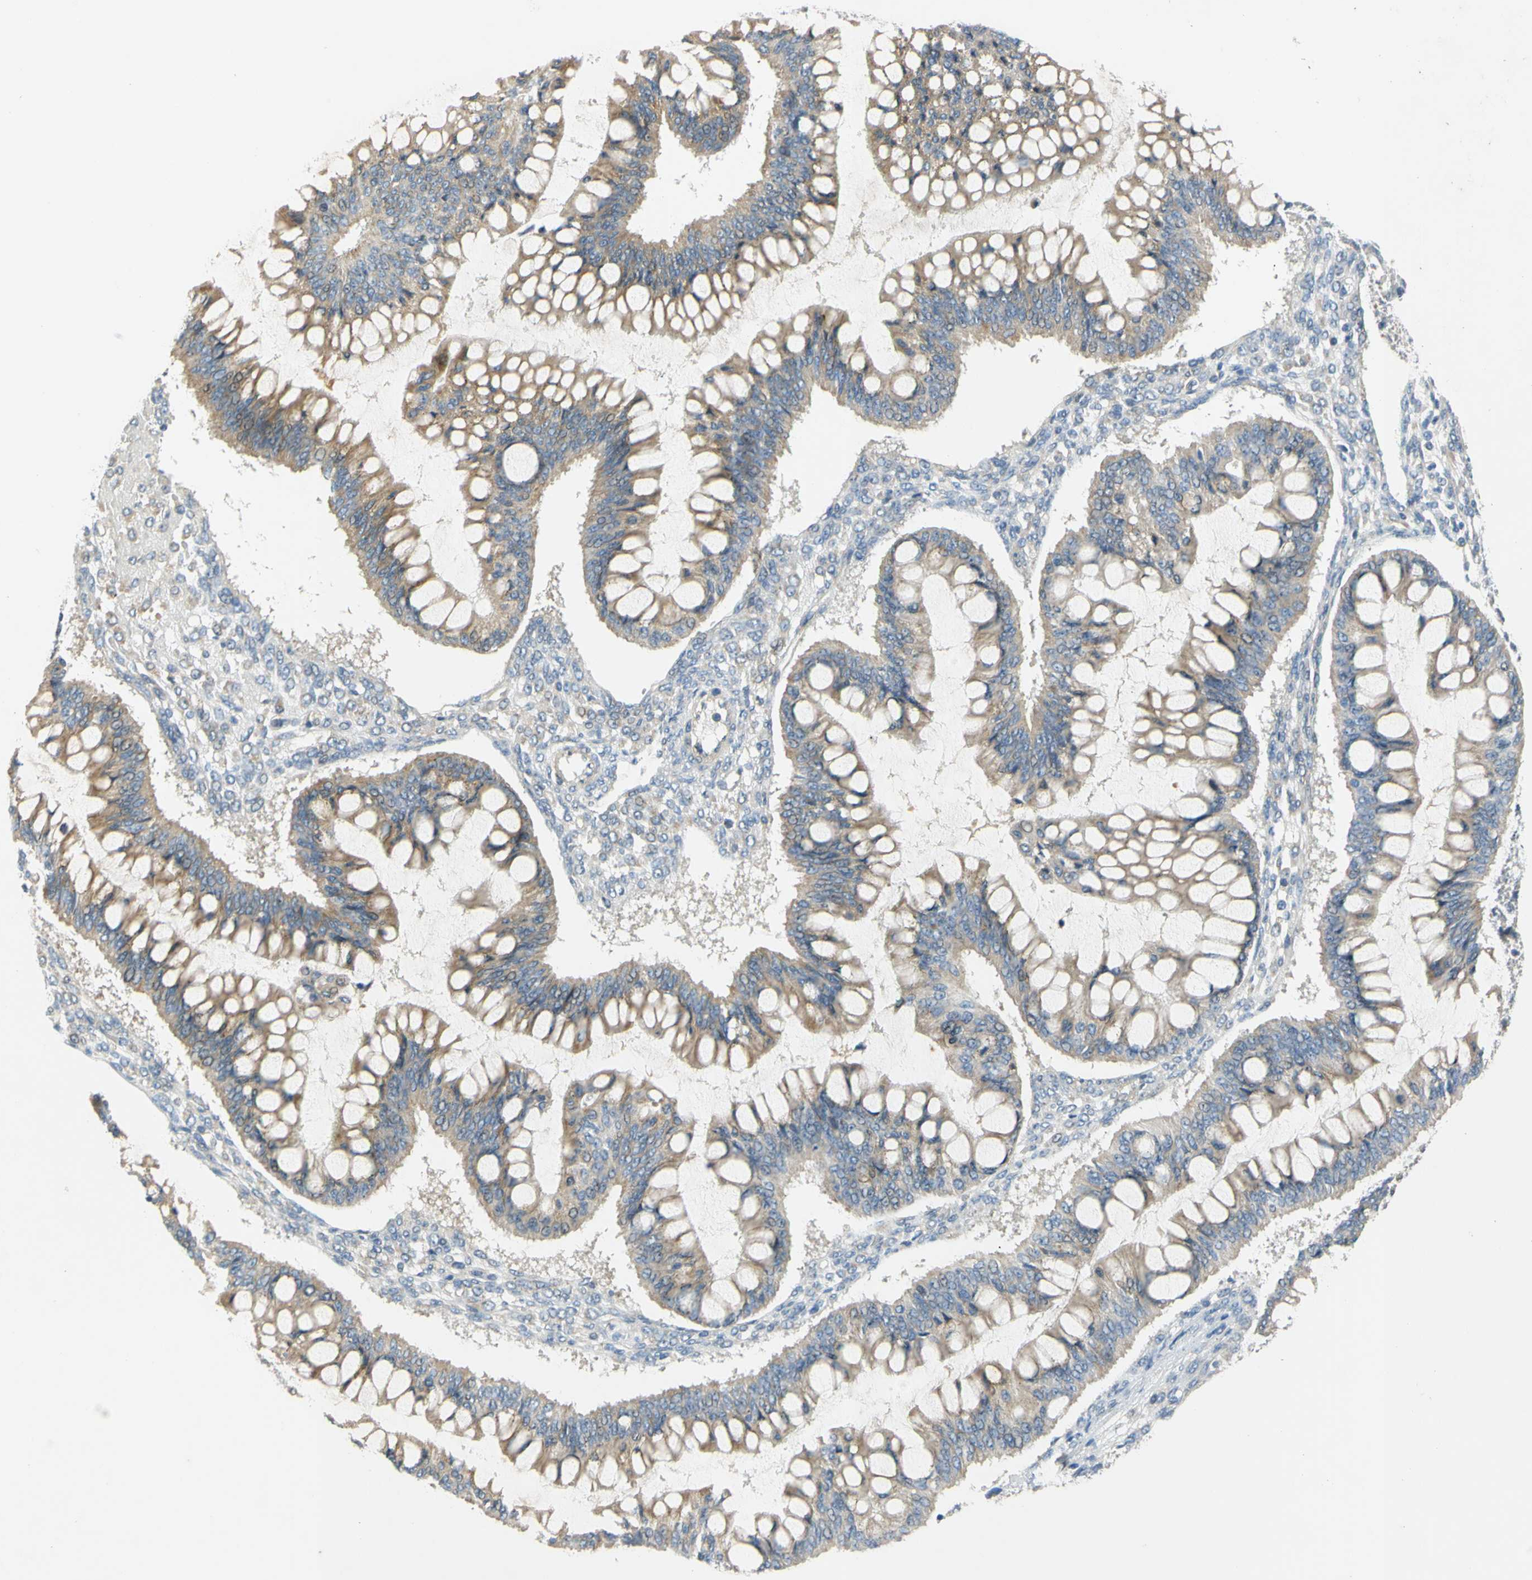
{"staining": {"intensity": "weak", "quantity": ">75%", "location": "cytoplasmic/membranous"}, "tissue": "ovarian cancer", "cell_type": "Tumor cells", "image_type": "cancer", "snomed": [{"axis": "morphology", "description": "Cystadenocarcinoma, mucinous, NOS"}, {"axis": "topography", "description": "Ovary"}], "caption": "Weak cytoplasmic/membranous positivity for a protein is seen in approximately >75% of tumor cells of ovarian mucinous cystadenocarcinoma using immunohistochemistry (IHC).", "gene": "CCNB2", "patient": {"sex": "female", "age": 73}}